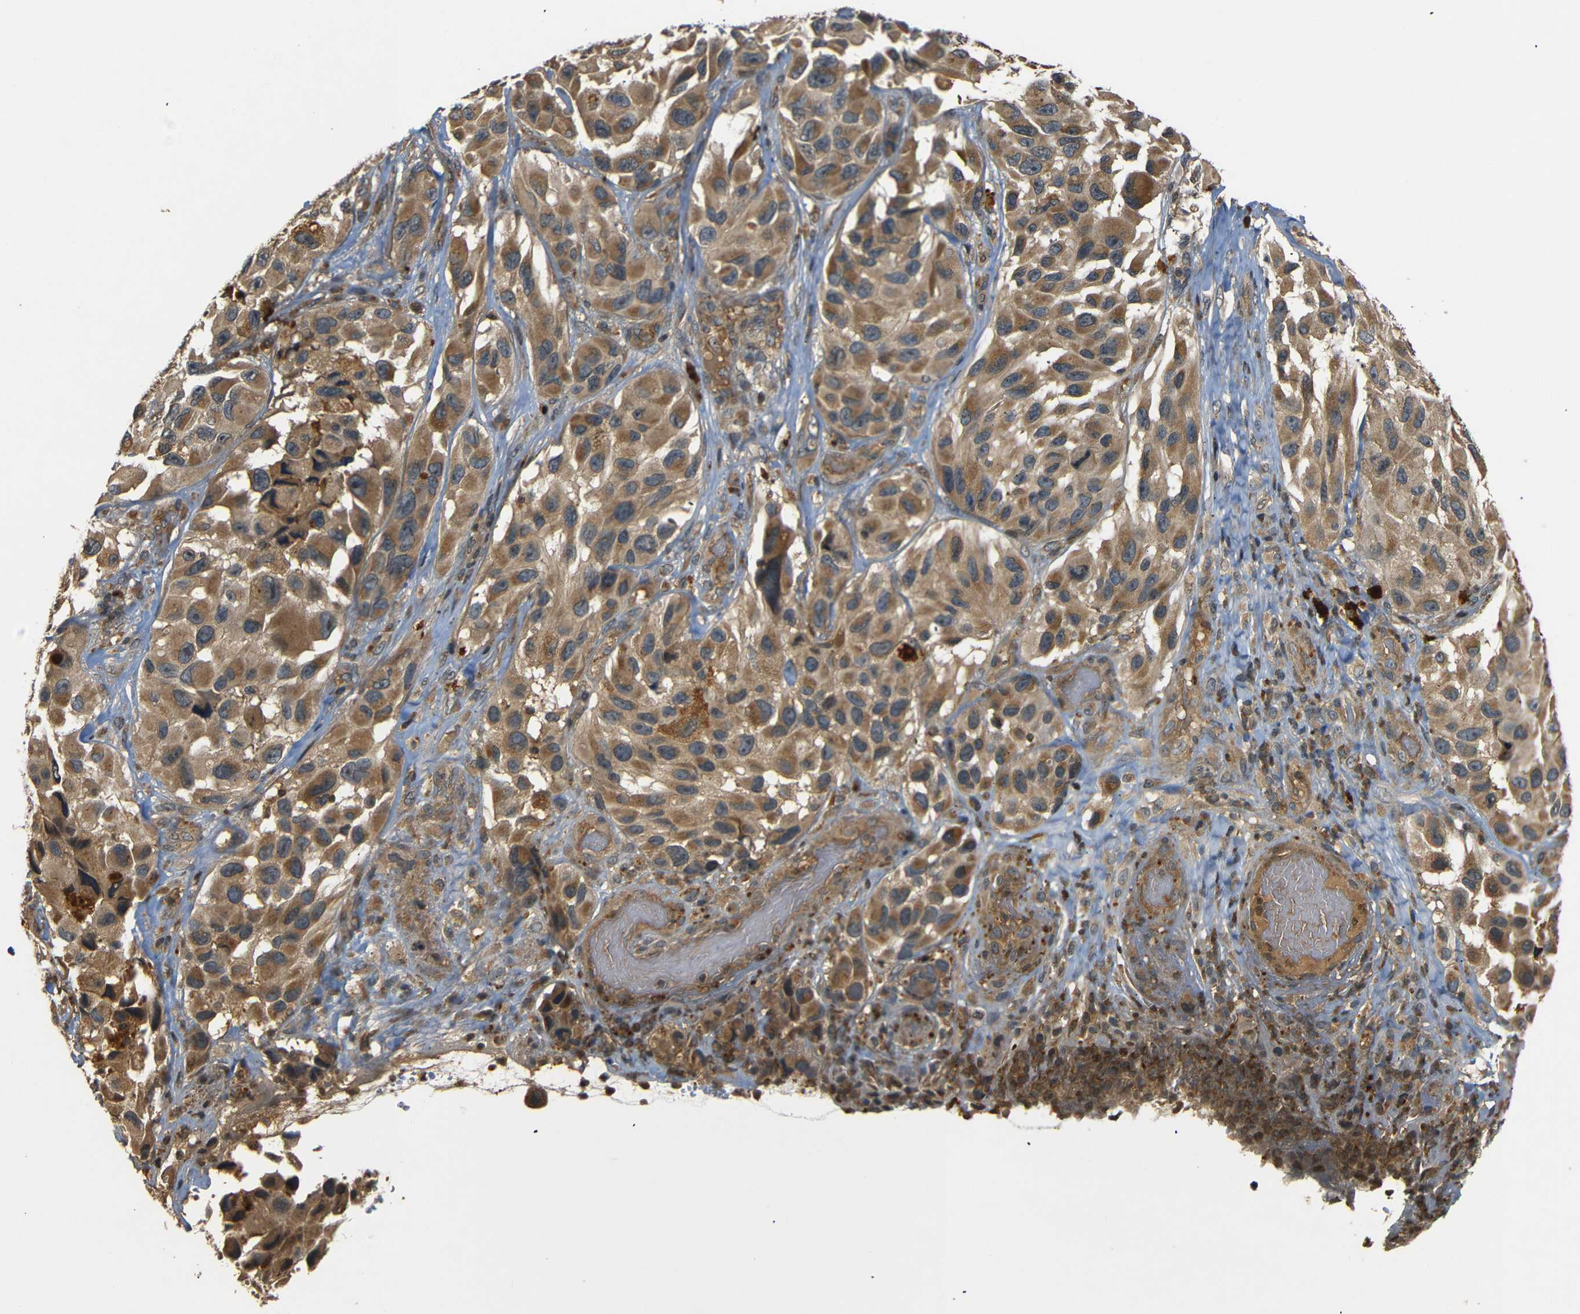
{"staining": {"intensity": "moderate", "quantity": ">75%", "location": "cytoplasmic/membranous"}, "tissue": "melanoma", "cell_type": "Tumor cells", "image_type": "cancer", "snomed": [{"axis": "morphology", "description": "Malignant melanoma, NOS"}, {"axis": "topography", "description": "Skin"}], "caption": "A micrograph of human malignant melanoma stained for a protein displays moderate cytoplasmic/membranous brown staining in tumor cells.", "gene": "TANK", "patient": {"sex": "female", "age": 73}}